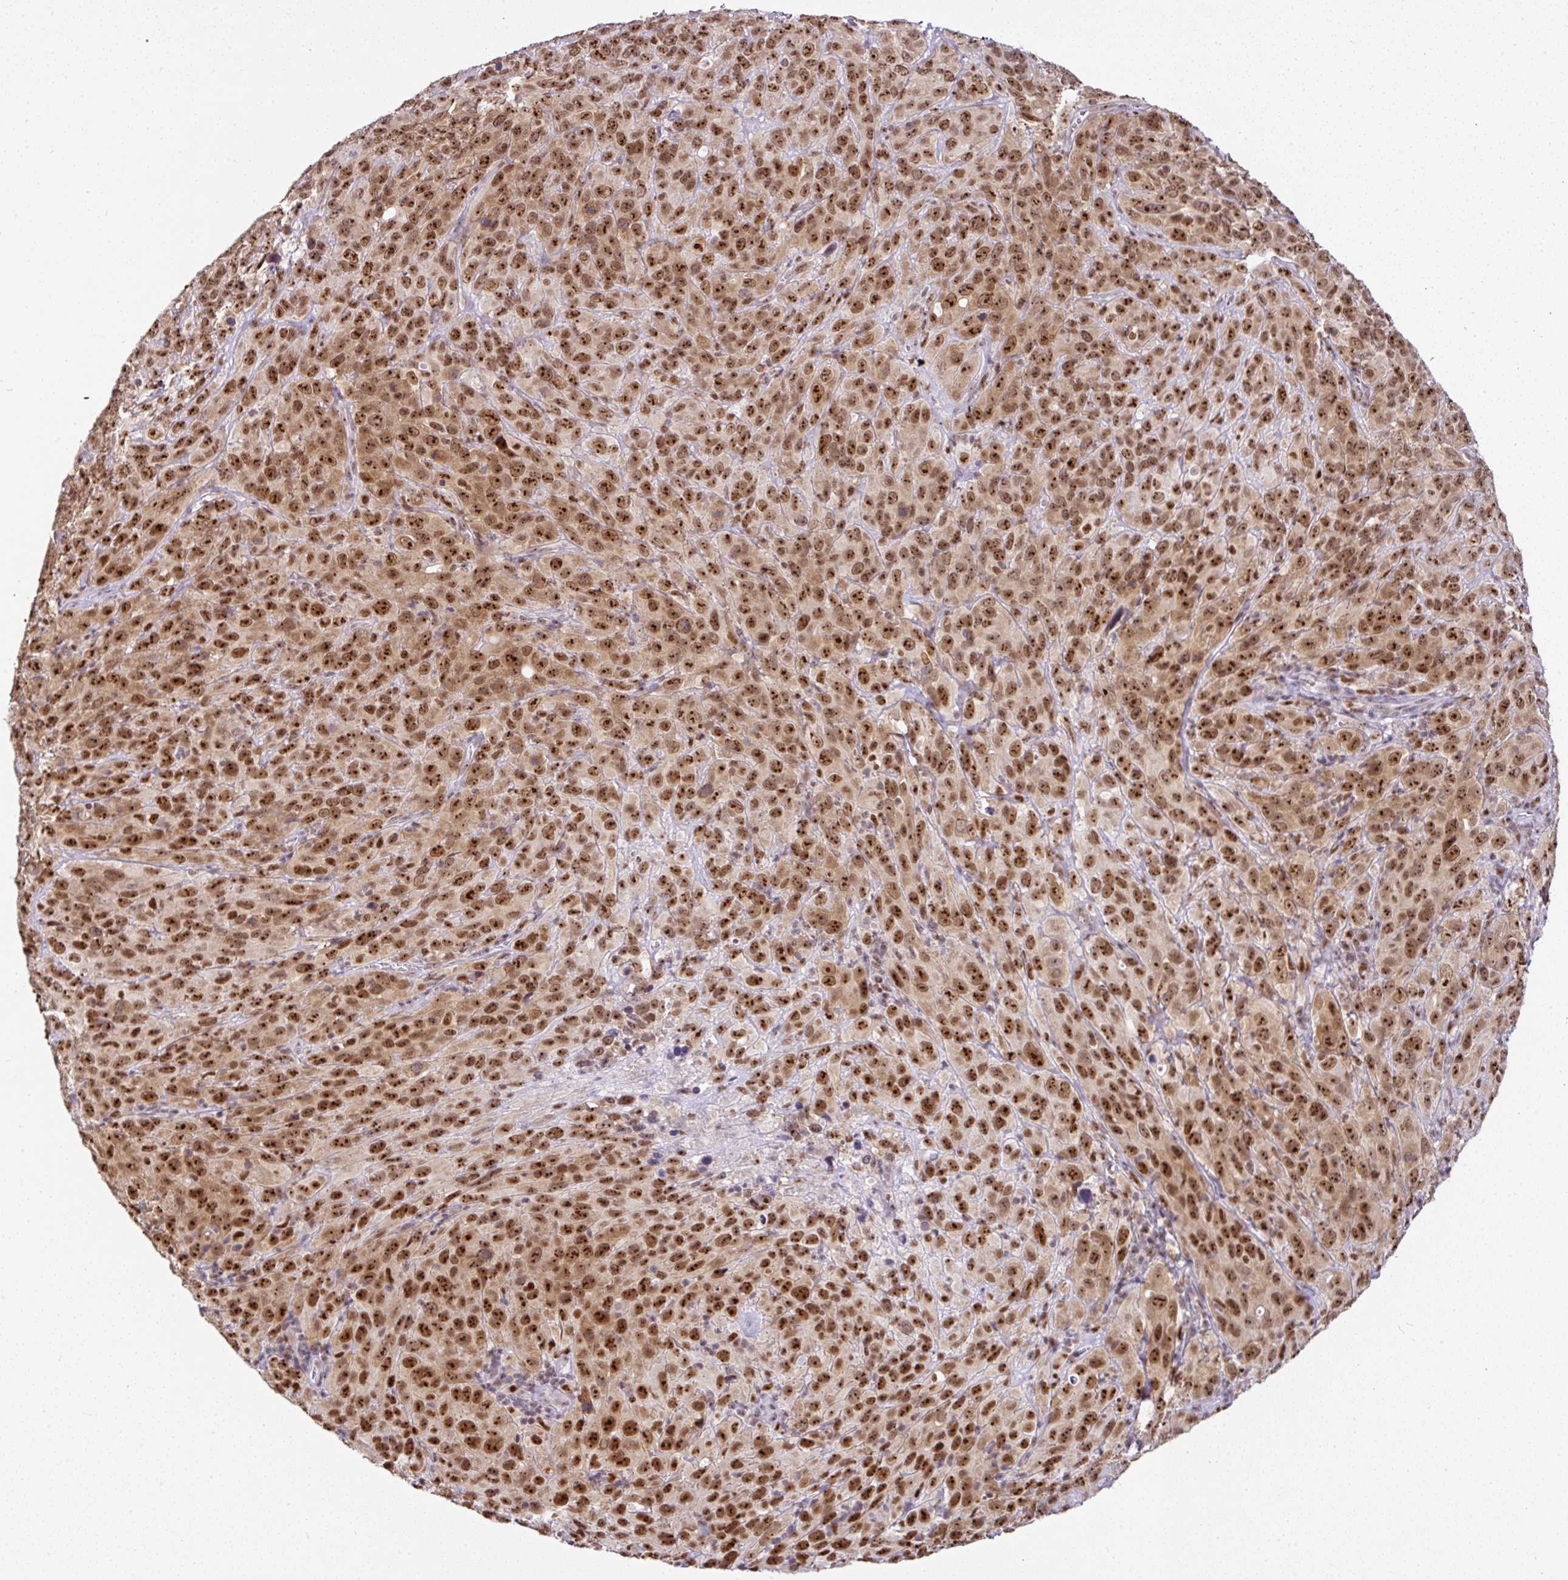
{"staining": {"intensity": "strong", "quantity": ">75%", "location": "nuclear"}, "tissue": "cervical cancer", "cell_type": "Tumor cells", "image_type": "cancer", "snomed": [{"axis": "morphology", "description": "Squamous cell carcinoma, NOS"}, {"axis": "topography", "description": "Cervix"}], "caption": "Squamous cell carcinoma (cervical) was stained to show a protein in brown. There is high levels of strong nuclear staining in about >75% of tumor cells.", "gene": "PTPN2", "patient": {"sex": "female", "age": 51}}